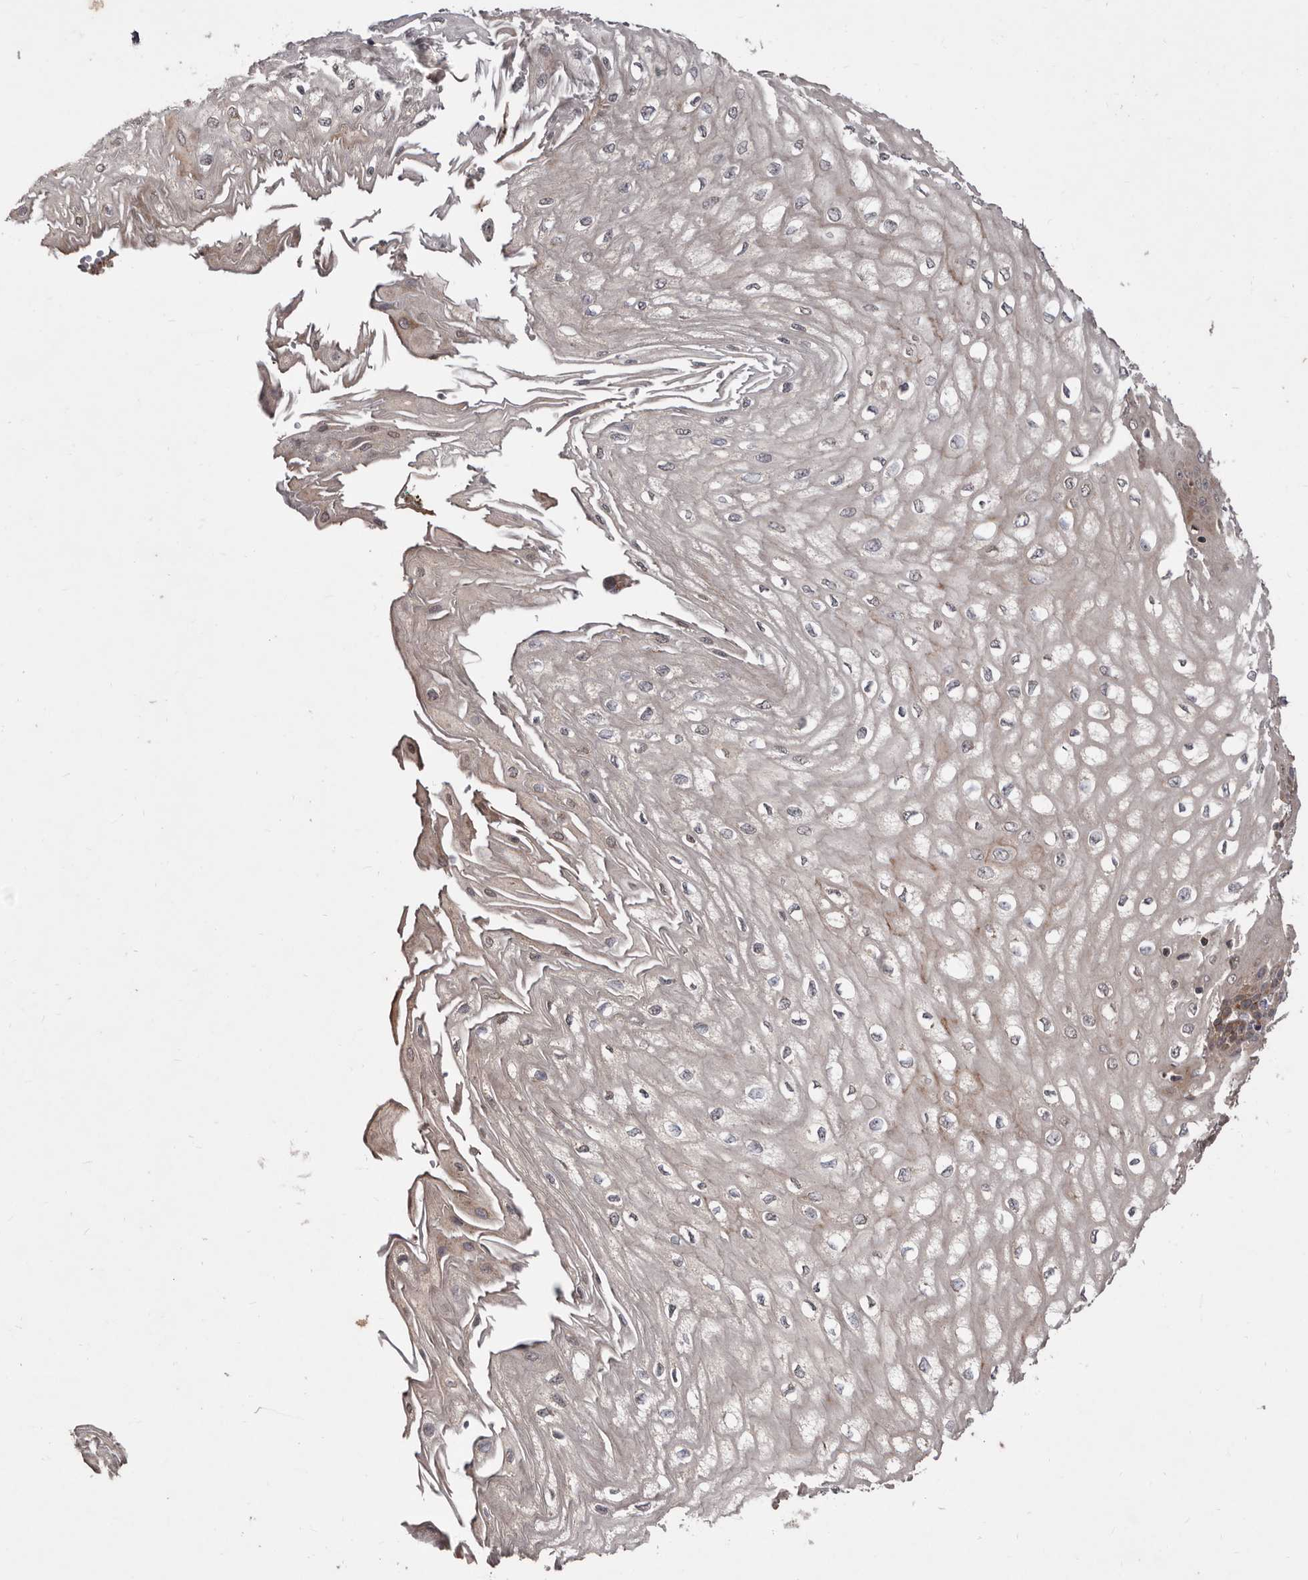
{"staining": {"intensity": "moderate", "quantity": "25%-75%", "location": "cytoplasmic/membranous"}, "tissue": "esophagus", "cell_type": "Squamous epithelial cells", "image_type": "normal", "snomed": [{"axis": "morphology", "description": "Normal tissue, NOS"}, {"axis": "topography", "description": "Esophagus"}], "caption": "This photomicrograph demonstrates immunohistochemistry (IHC) staining of unremarkable esophagus, with medium moderate cytoplasmic/membranous staining in about 25%-75% of squamous epithelial cells.", "gene": "FLAD1", "patient": {"sex": "male", "age": 60}}